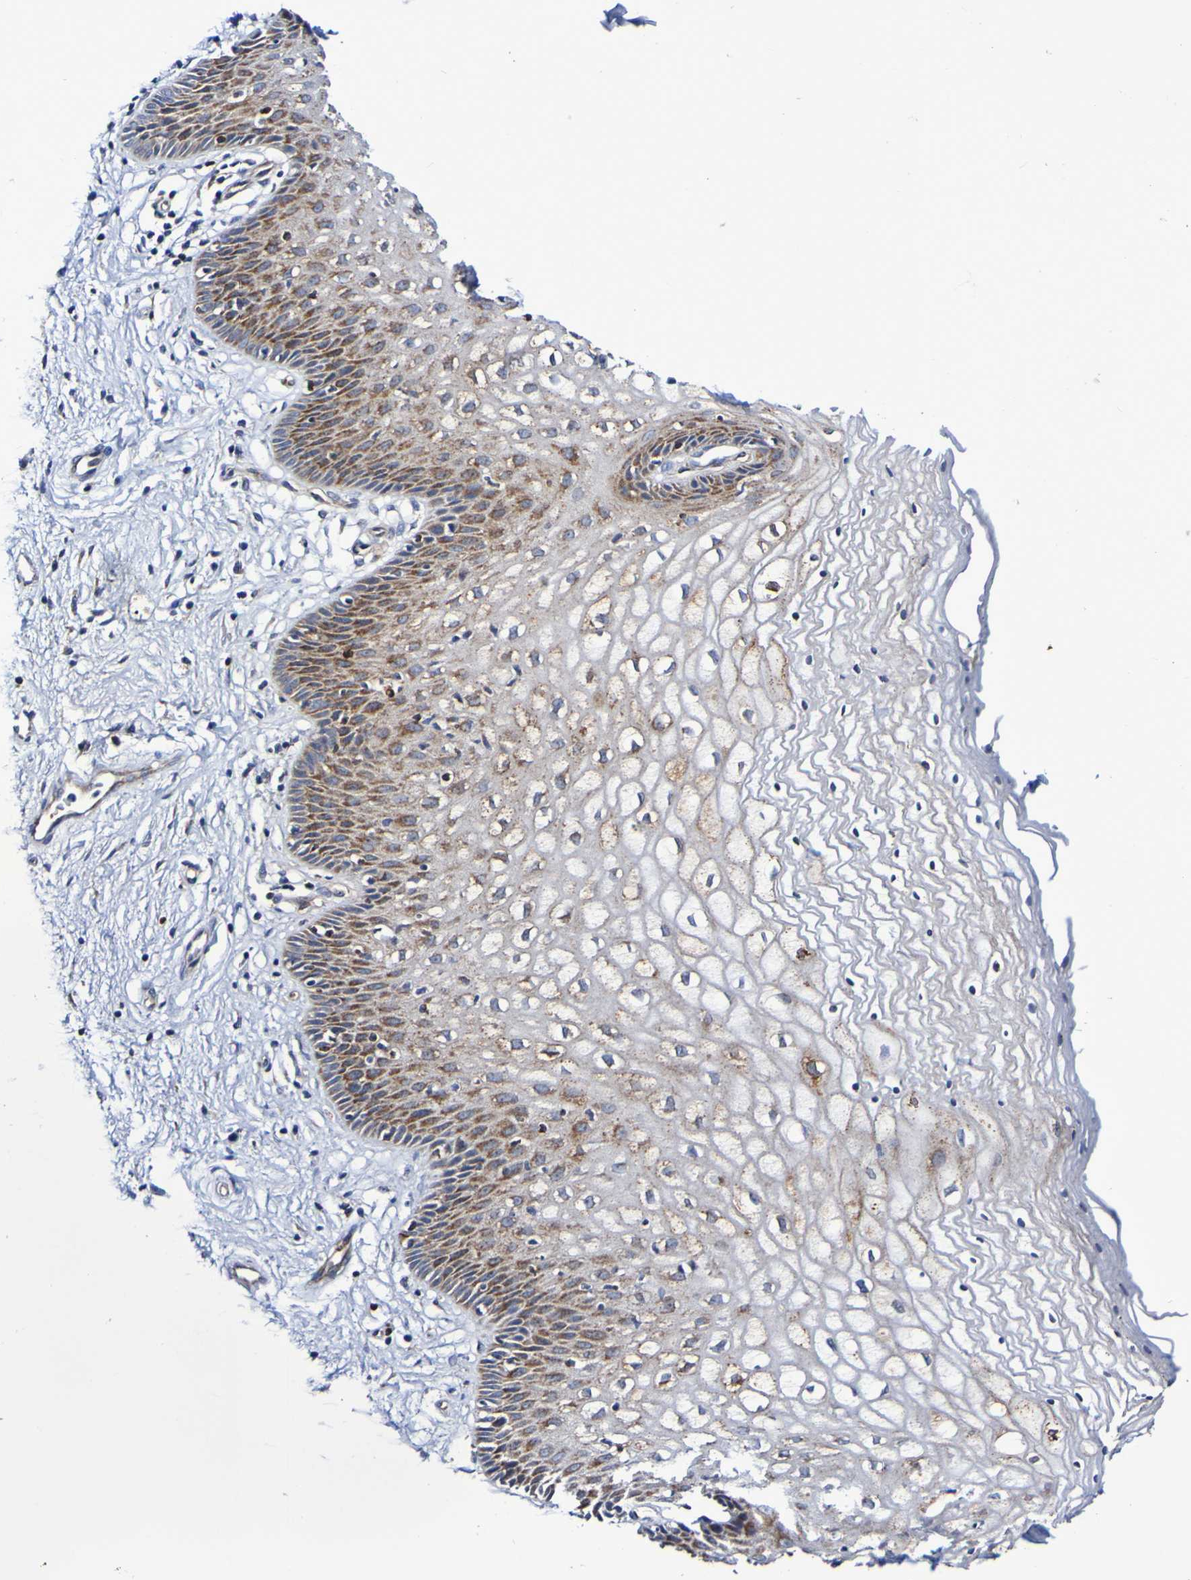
{"staining": {"intensity": "moderate", "quantity": ">75%", "location": "cytoplasmic/membranous"}, "tissue": "vagina", "cell_type": "Squamous epithelial cells", "image_type": "normal", "snomed": [{"axis": "morphology", "description": "Normal tissue, NOS"}, {"axis": "topography", "description": "Vagina"}], "caption": "Vagina was stained to show a protein in brown. There is medium levels of moderate cytoplasmic/membranous staining in approximately >75% of squamous epithelial cells. (DAB IHC, brown staining for protein, blue staining for nuclei).", "gene": "GJB1", "patient": {"sex": "female", "age": 34}}